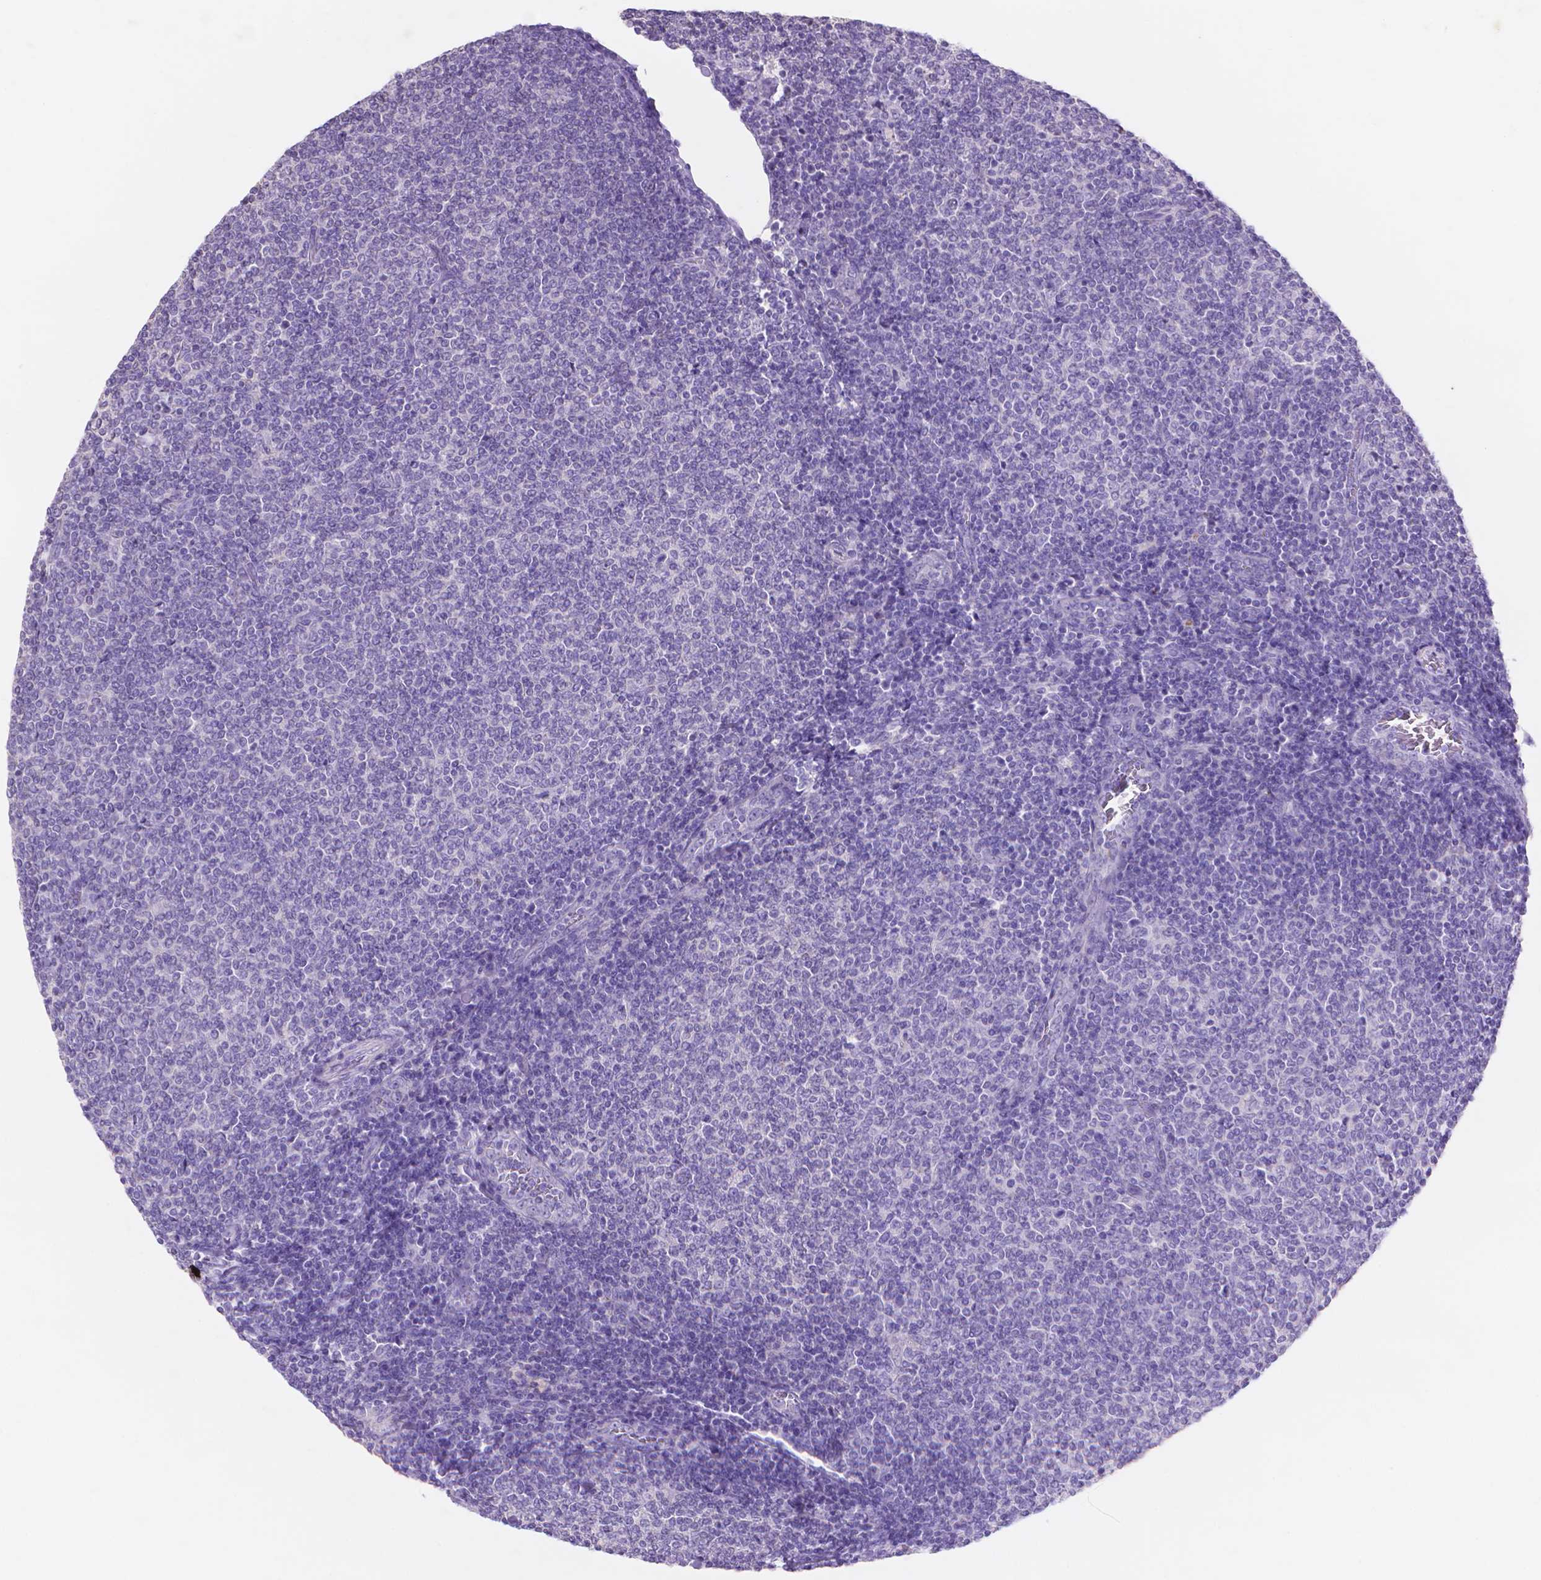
{"staining": {"intensity": "negative", "quantity": "none", "location": "none"}, "tissue": "lymphoma", "cell_type": "Tumor cells", "image_type": "cancer", "snomed": [{"axis": "morphology", "description": "Malignant lymphoma, non-Hodgkin's type, Low grade"}, {"axis": "topography", "description": "Lymph node"}], "caption": "Immunohistochemistry of lymphoma reveals no staining in tumor cells.", "gene": "MMP11", "patient": {"sex": "male", "age": 52}}